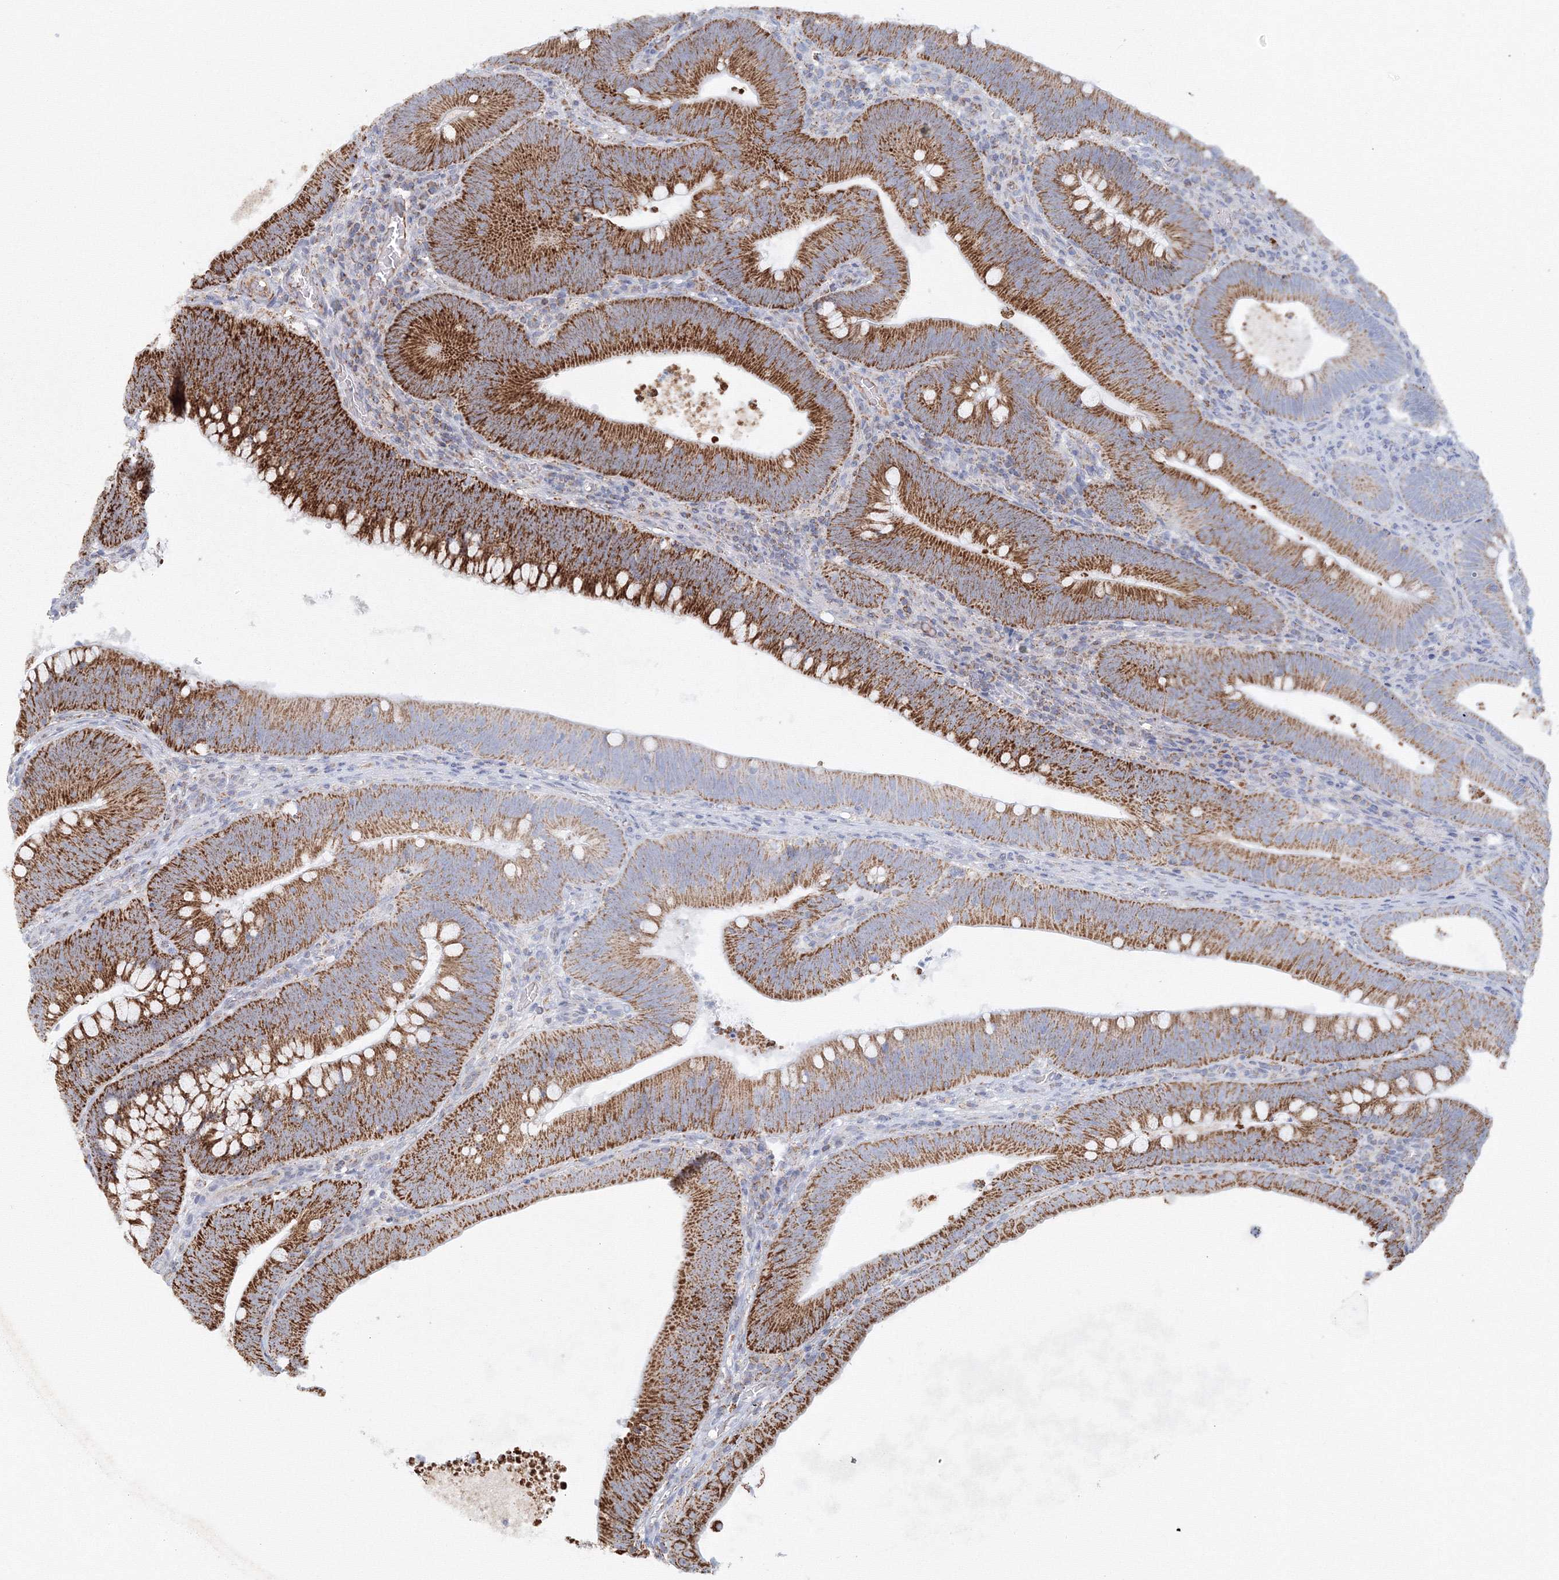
{"staining": {"intensity": "strong", "quantity": ">75%", "location": "cytoplasmic/membranous"}, "tissue": "colorectal cancer", "cell_type": "Tumor cells", "image_type": "cancer", "snomed": [{"axis": "morphology", "description": "Normal tissue, NOS"}, {"axis": "topography", "description": "Colon"}], "caption": "Protein analysis of colorectal cancer tissue exhibits strong cytoplasmic/membranous expression in approximately >75% of tumor cells.", "gene": "GRPEL1", "patient": {"sex": "female", "age": 82}}